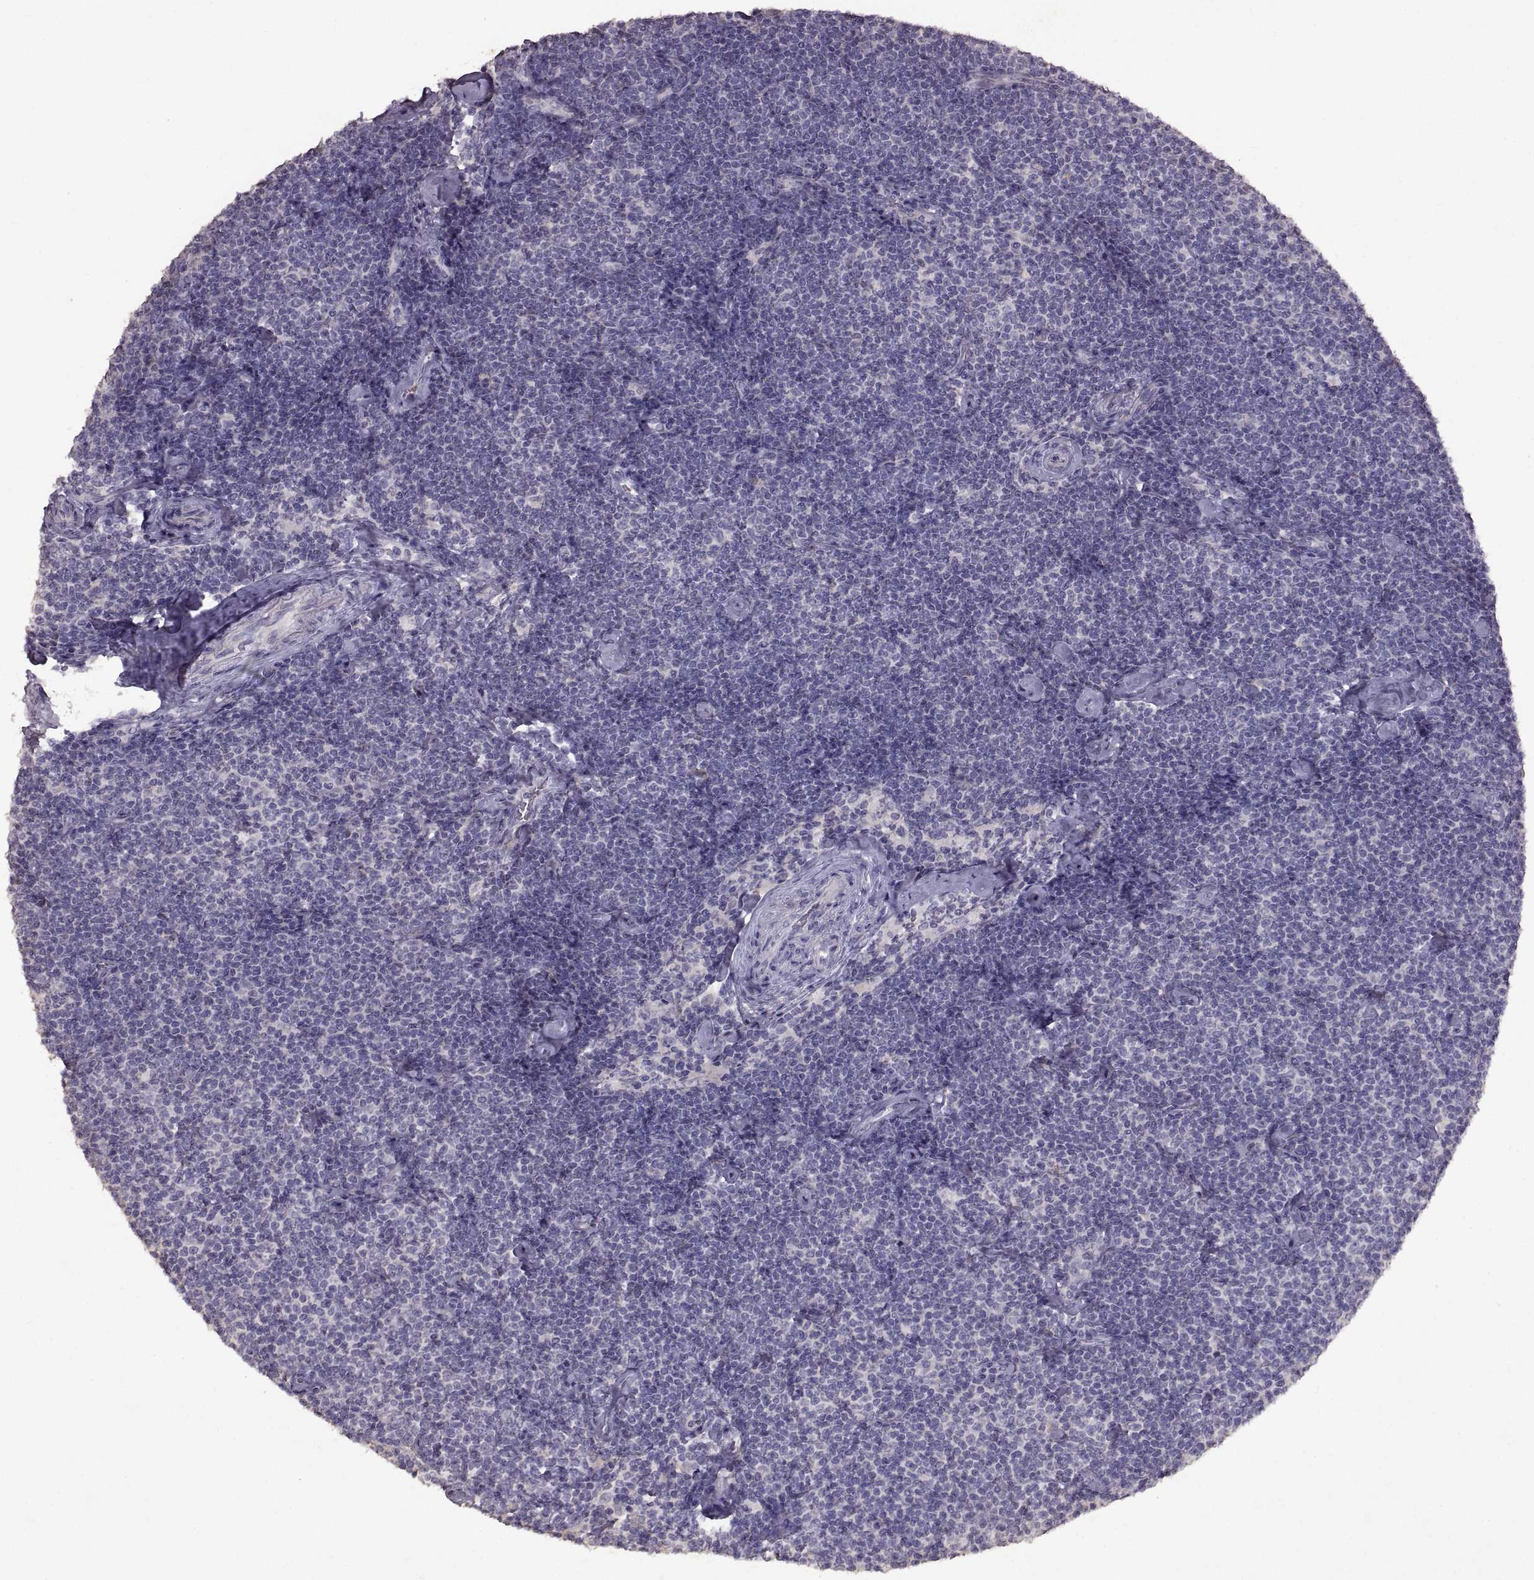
{"staining": {"intensity": "negative", "quantity": "none", "location": "none"}, "tissue": "lymphoma", "cell_type": "Tumor cells", "image_type": "cancer", "snomed": [{"axis": "morphology", "description": "Malignant lymphoma, non-Hodgkin's type, Low grade"}, {"axis": "topography", "description": "Lymph node"}], "caption": "Tumor cells show no significant staining in malignant lymphoma, non-Hodgkin's type (low-grade). (DAB (3,3'-diaminobenzidine) immunohistochemistry visualized using brightfield microscopy, high magnification).", "gene": "DEFB136", "patient": {"sex": "male", "age": 81}}